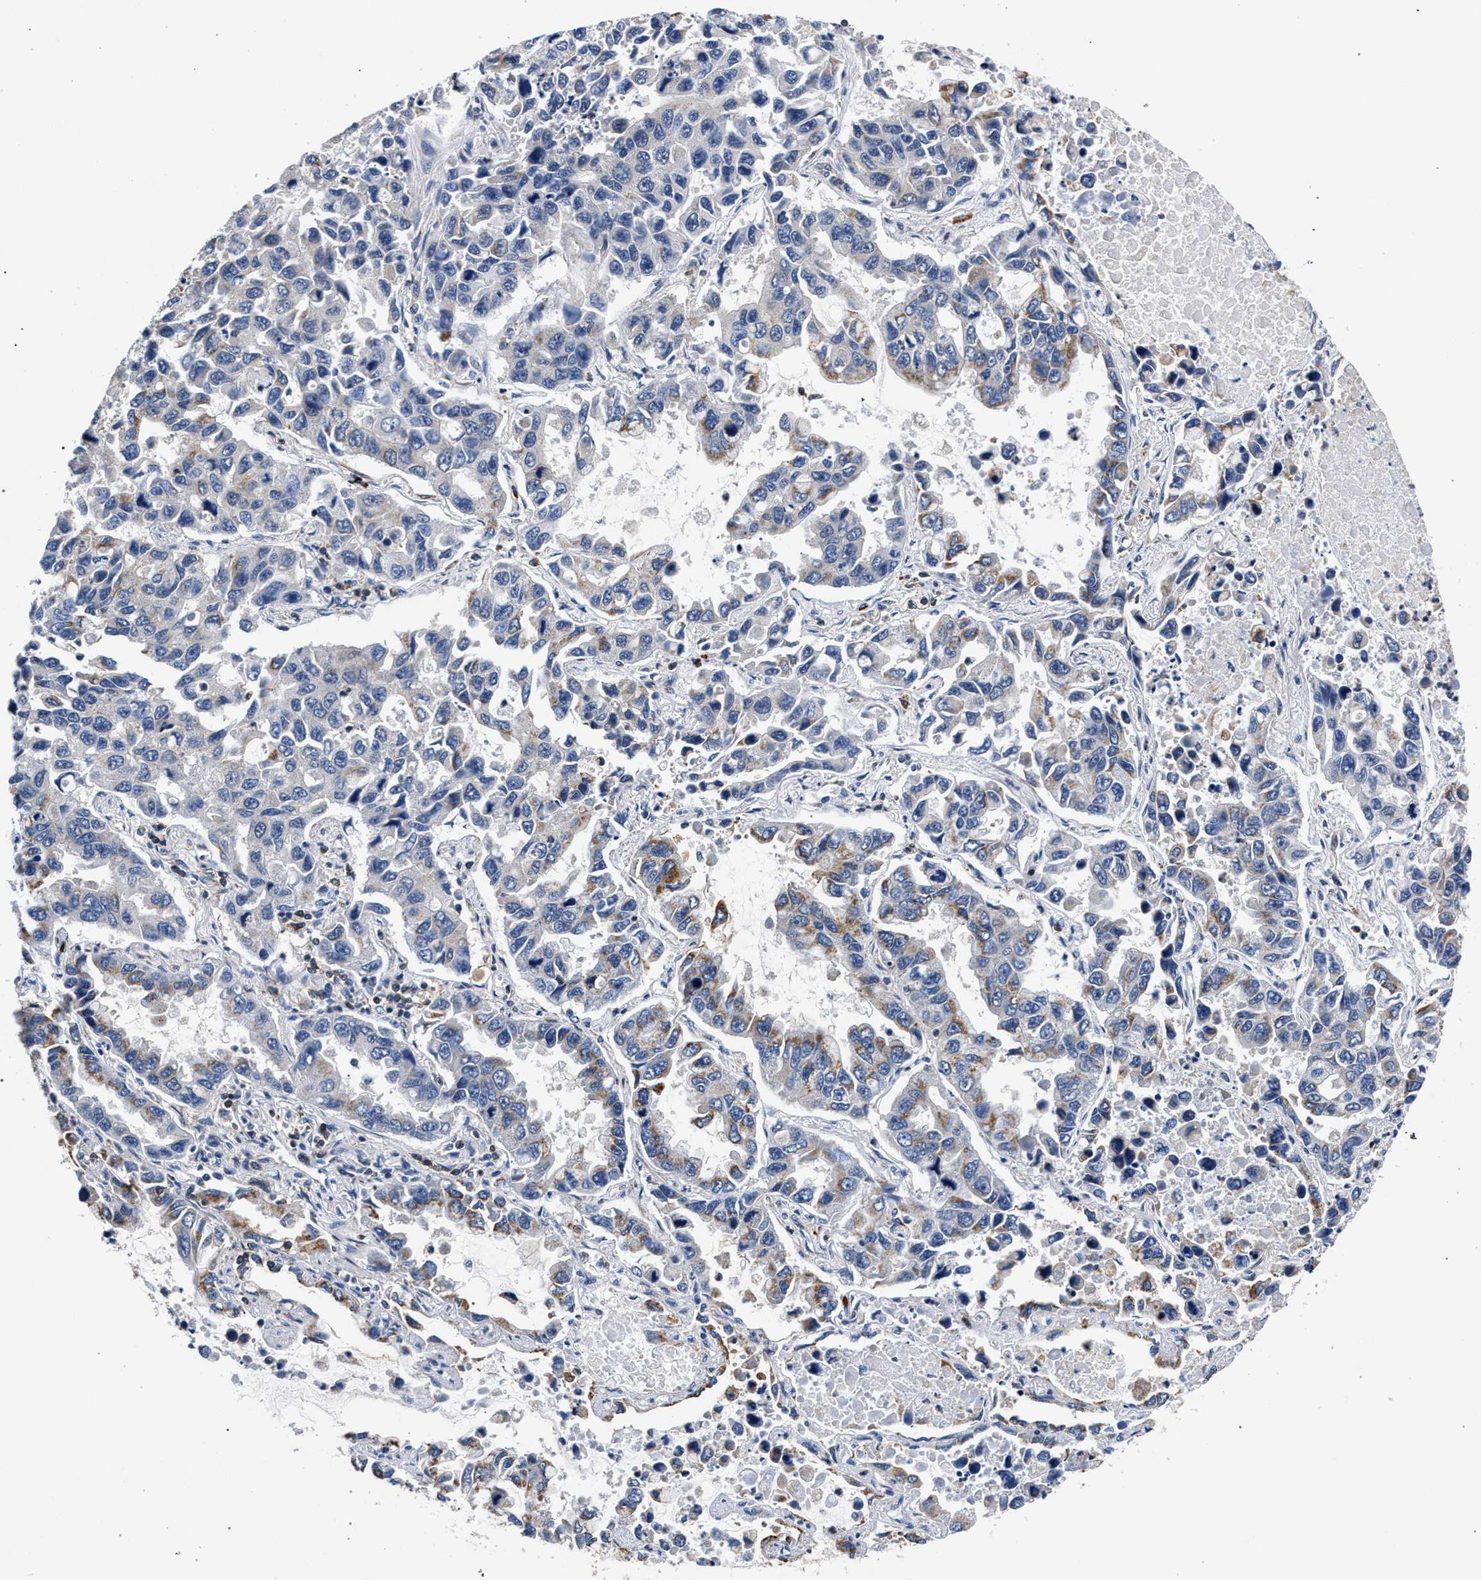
{"staining": {"intensity": "moderate", "quantity": "<25%", "location": "cytoplasmic/membranous"}, "tissue": "lung cancer", "cell_type": "Tumor cells", "image_type": "cancer", "snomed": [{"axis": "morphology", "description": "Adenocarcinoma, NOS"}, {"axis": "topography", "description": "Lung"}], "caption": "IHC image of human lung adenocarcinoma stained for a protein (brown), which displays low levels of moderate cytoplasmic/membranous staining in approximately <25% of tumor cells.", "gene": "LASP1", "patient": {"sex": "male", "age": 64}}